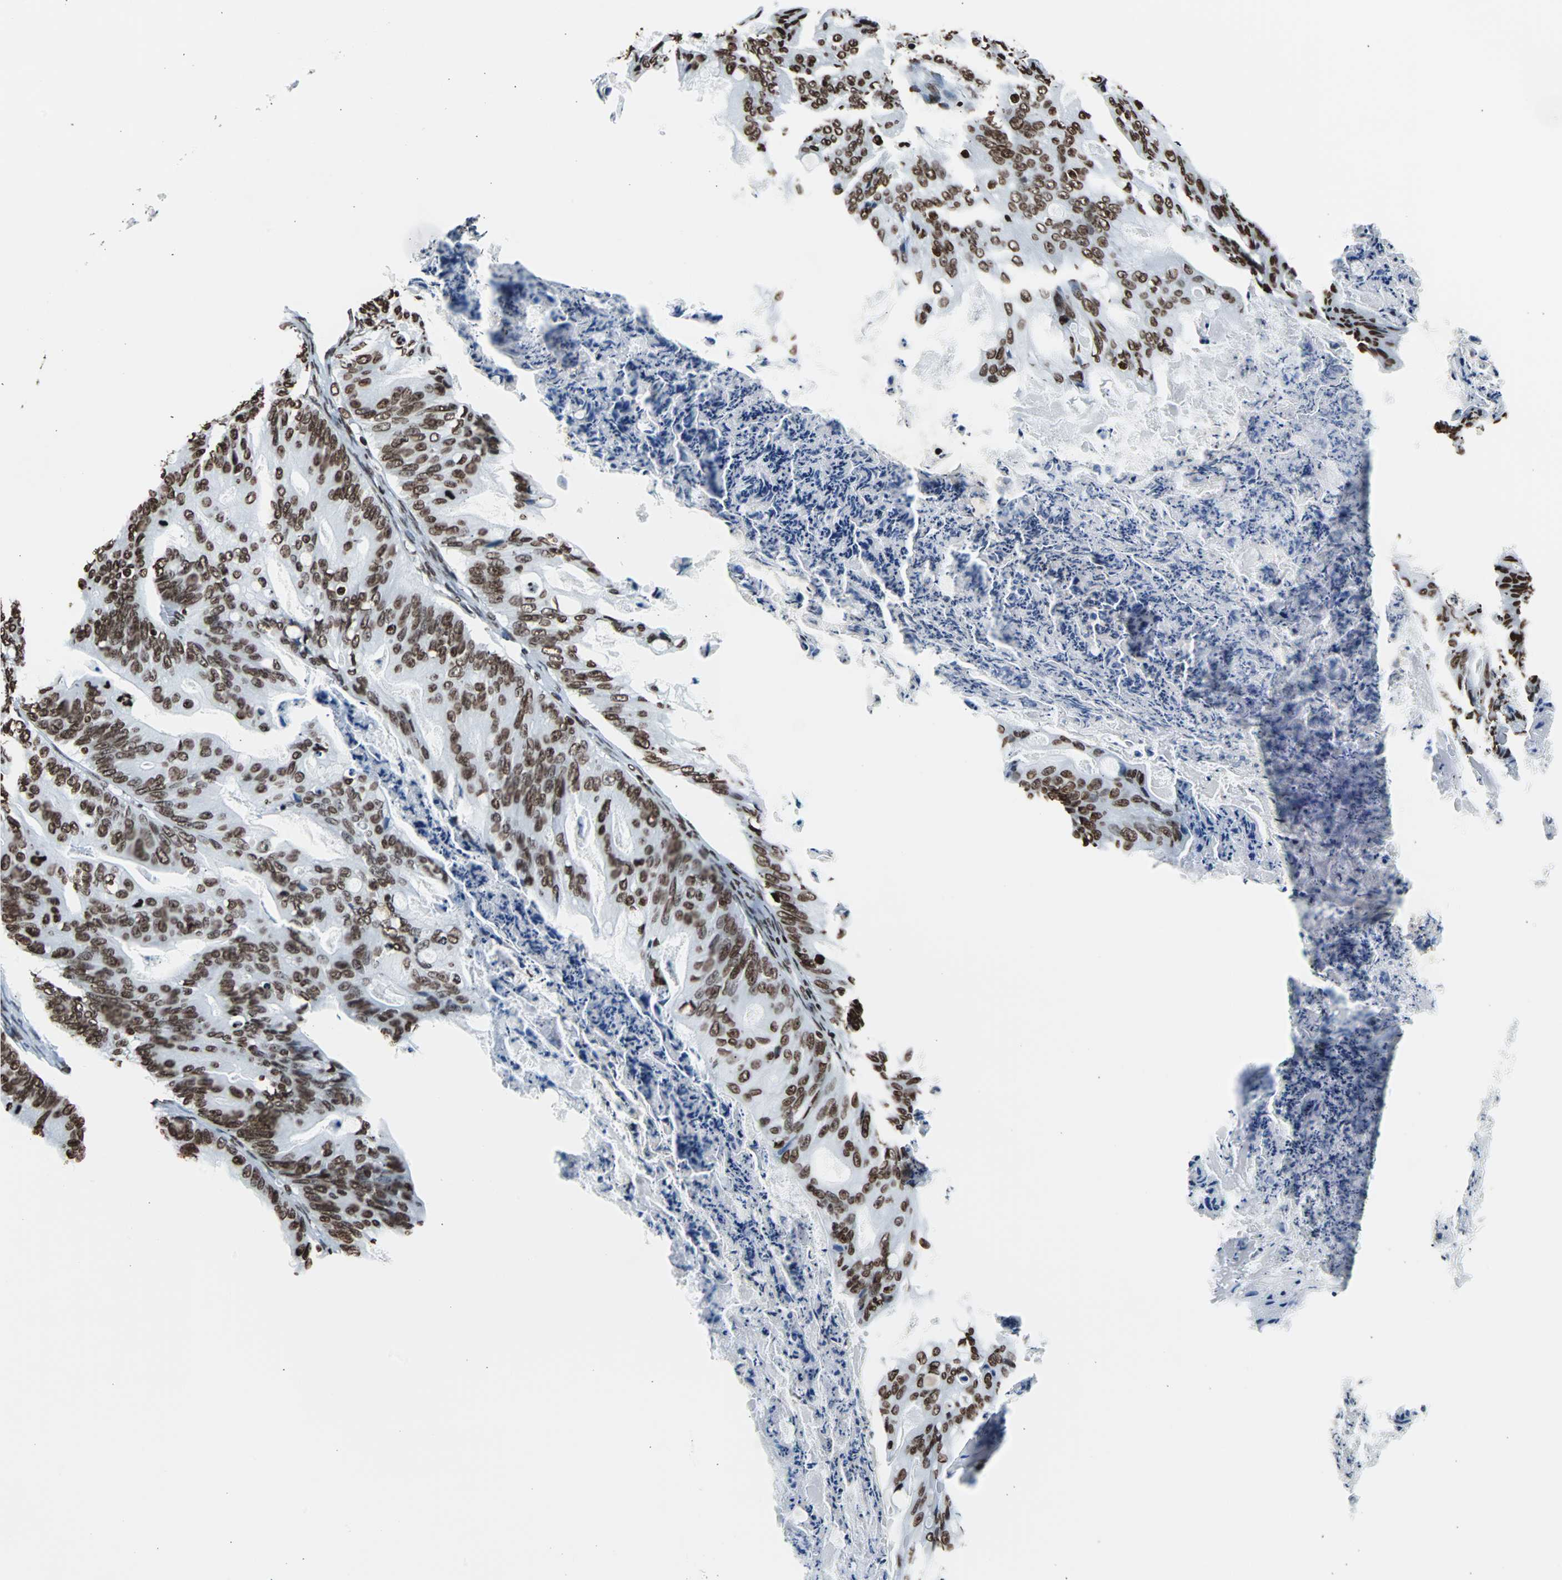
{"staining": {"intensity": "moderate", "quantity": ">75%", "location": "nuclear"}, "tissue": "ovarian cancer", "cell_type": "Tumor cells", "image_type": "cancer", "snomed": [{"axis": "morphology", "description": "Cystadenocarcinoma, mucinous, NOS"}, {"axis": "topography", "description": "Ovary"}], "caption": "About >75% of tumor cells in ovarian cancer display moderate nuclear protein expression as visualized by brown immunohistochemical staining.", "gene": "H2BC18", "patient": {"sex": "female", "age": 36}}